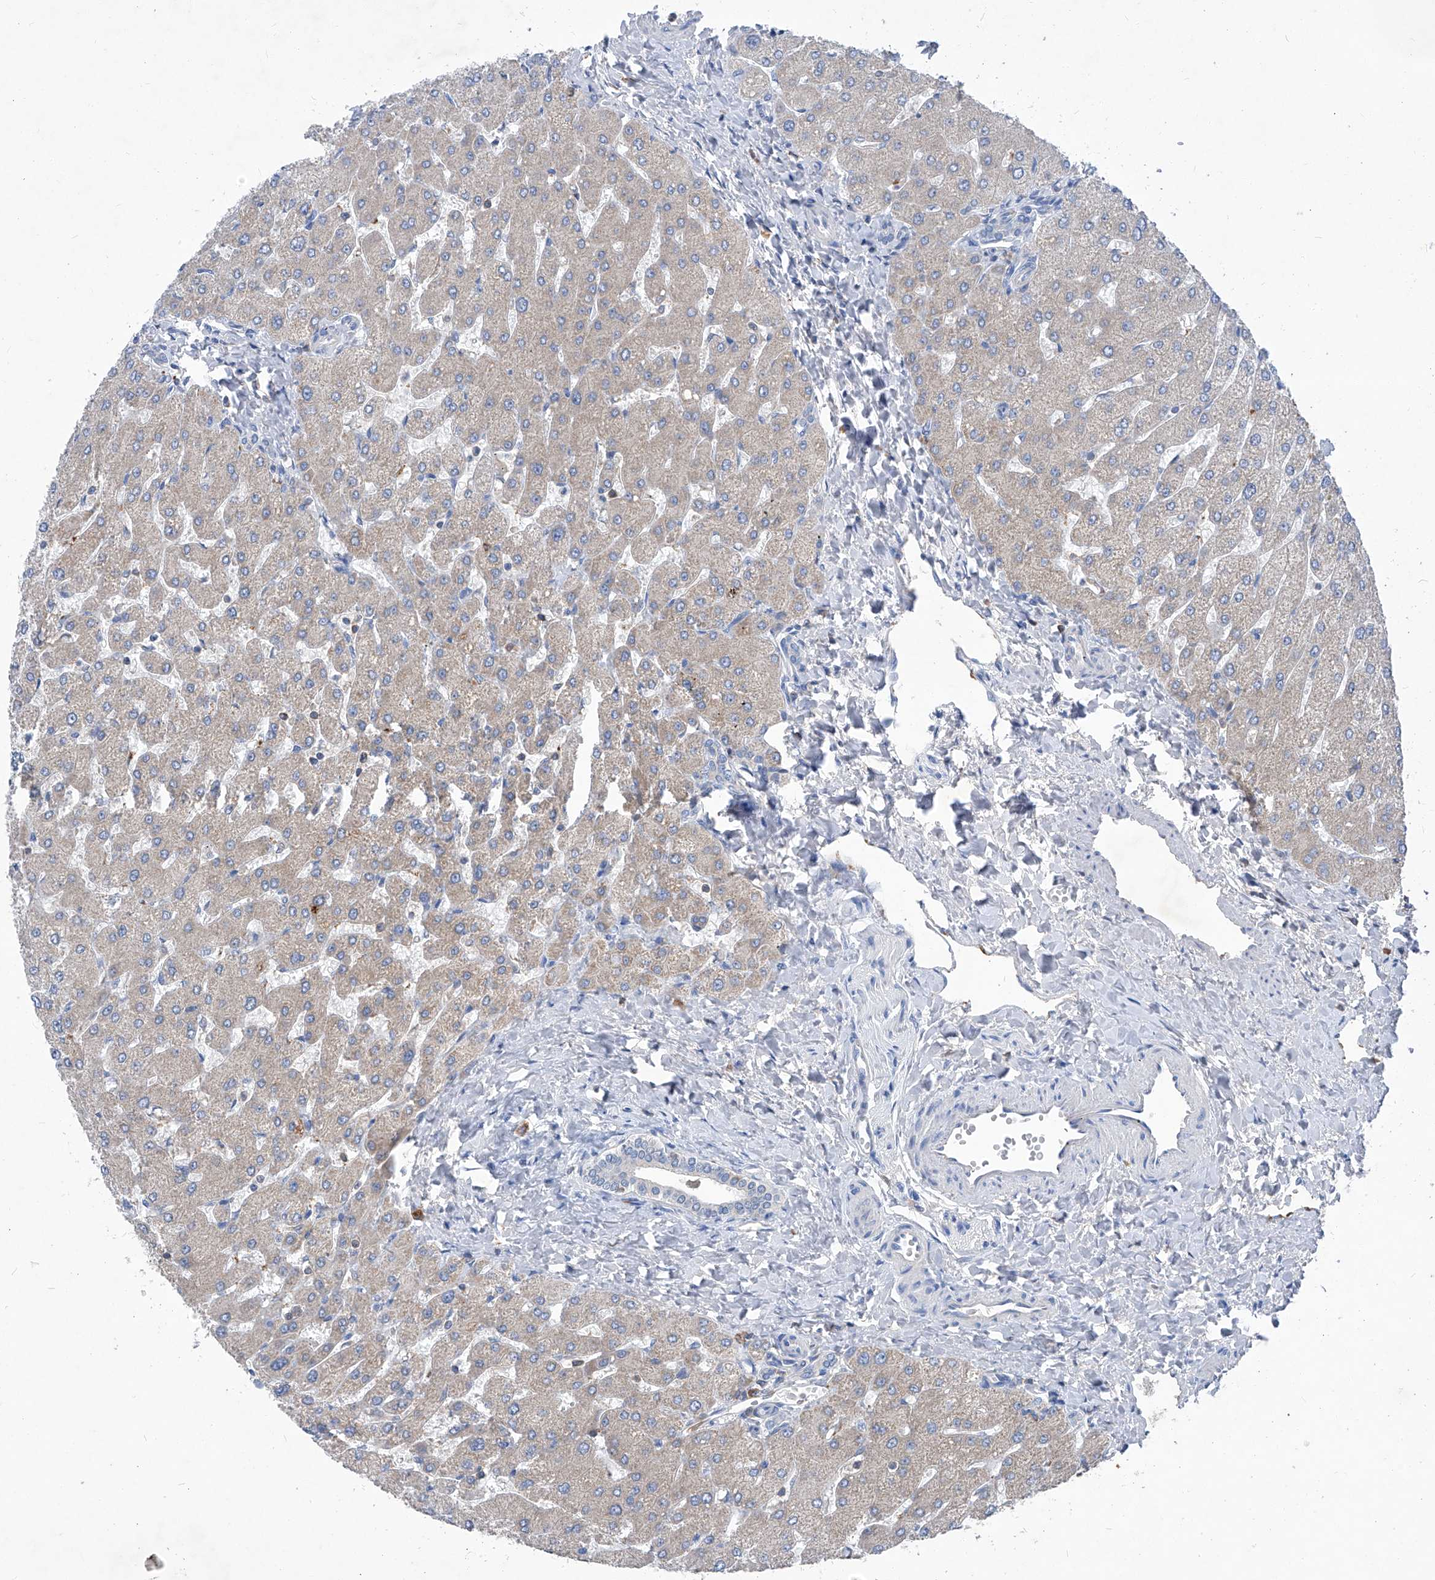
{"staining": {"intensity": "negative", "quantity": "none", "location": "none"}, "tissue": "liver", "cell_type": "Cholangiocytes", "image_type": "normal", "snomed": [{"axis": "morphology", "description": "Normal tissue, NOS"}, {"axis": "topography", "description": "Liver"}], "caption": "Immunohistochemistry of benign human liver shows no staining in cholangiocytes. (DAB immunohistochemistry (IHC), high magnification).", "gene": "EPHA8", "patient": {"sex": "male", "age": 55}}